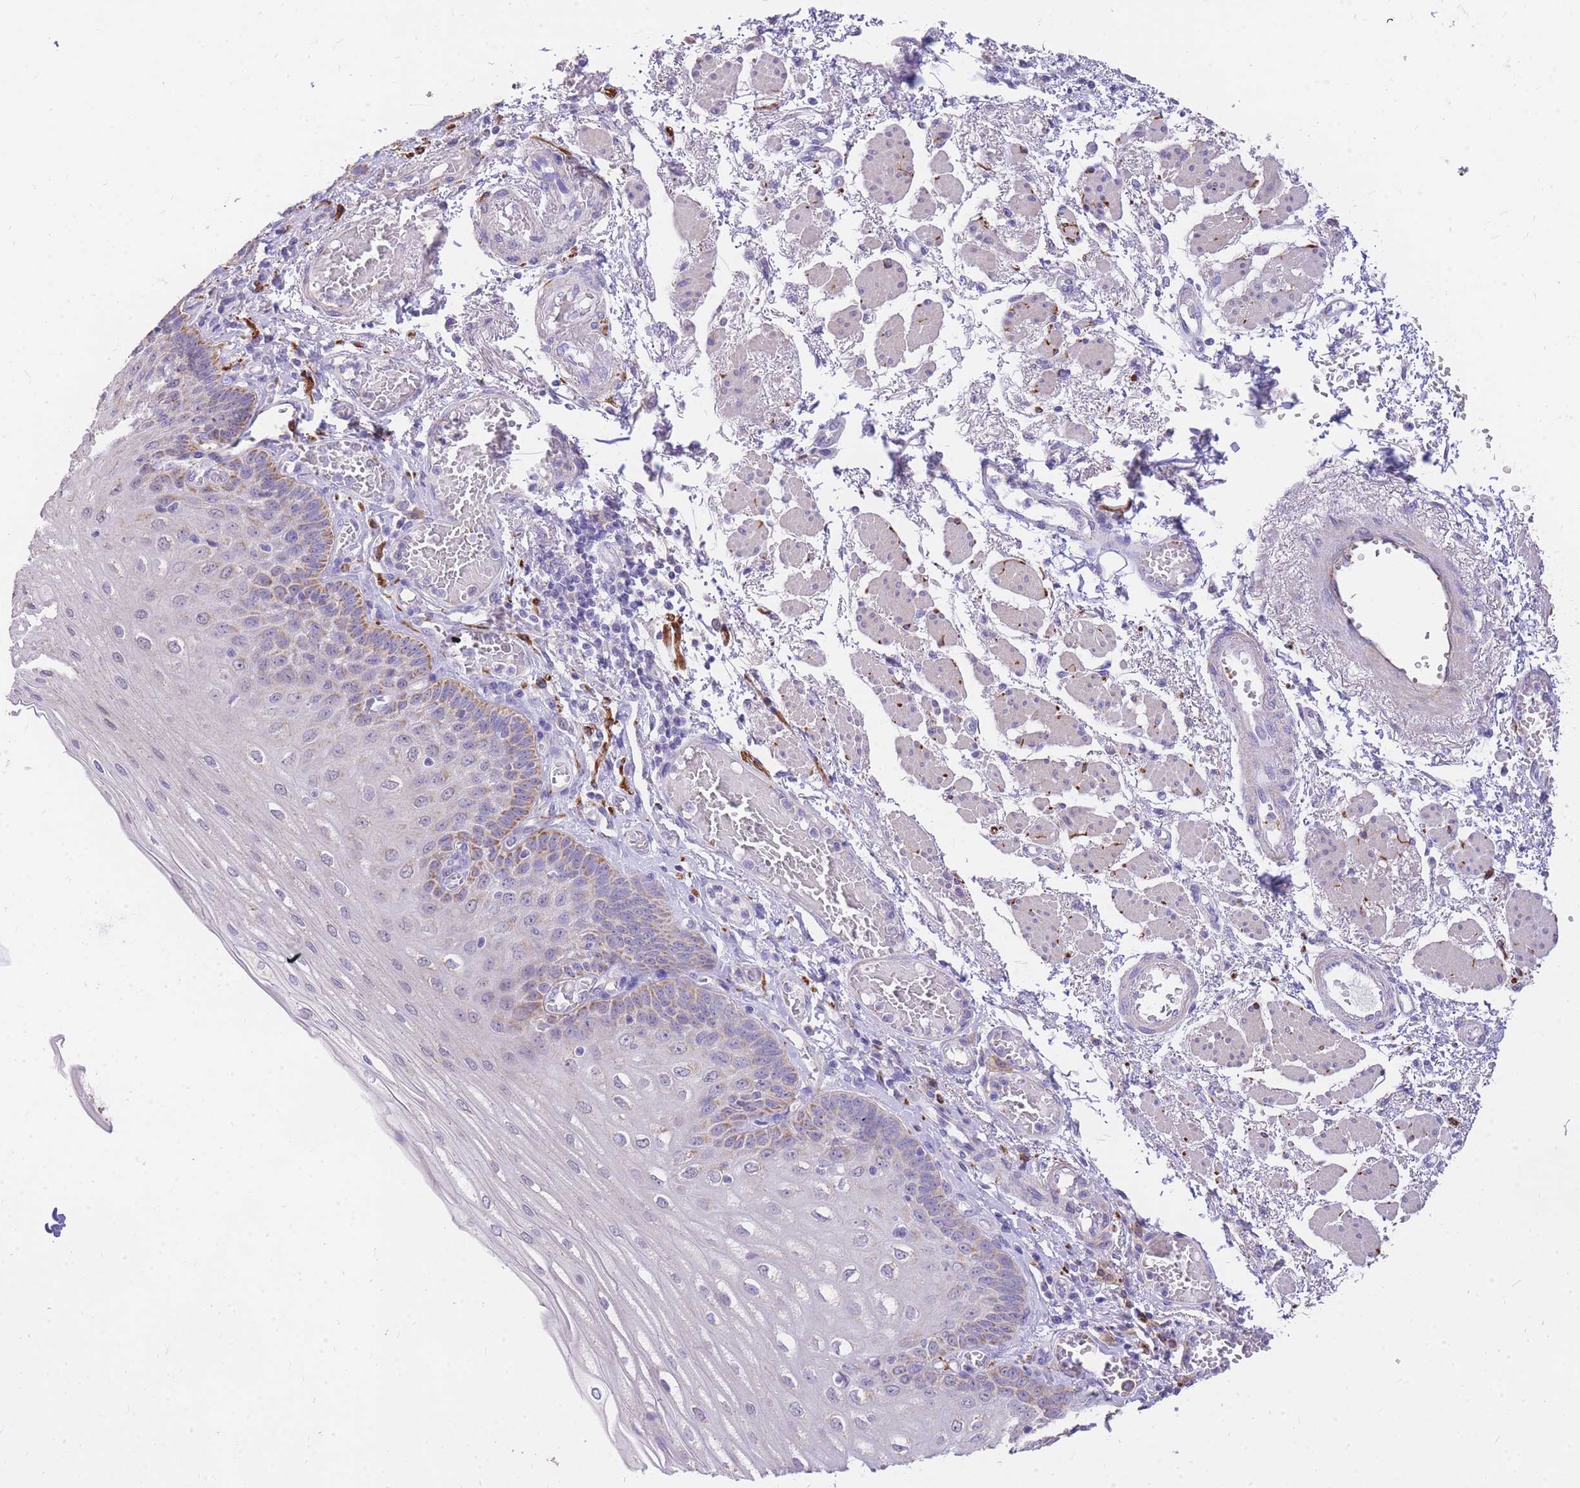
{"staining": {"intensity": "moderate", "quantity": "25%-75%", "location": "cytoplasmic/membranous"}, "tissue": "esophagus", "cell_type": "Squamous epithelial cells", "image_type": "normal", "snomed": [{"axis": "morphology", "description": "Normal tissue, NOS"}, {"axis": "topography", "description": "Esophagus"}], "caption": "Esophagus stained for a protein exhibits moderate cytoplasmic/membranous positivity in squamous epithelial cells. (DAB IHC, brown staining for protein, blue staining for nuclei).", "gene": "C2orf88", "patient": {"sex": "male", "age": 81}}